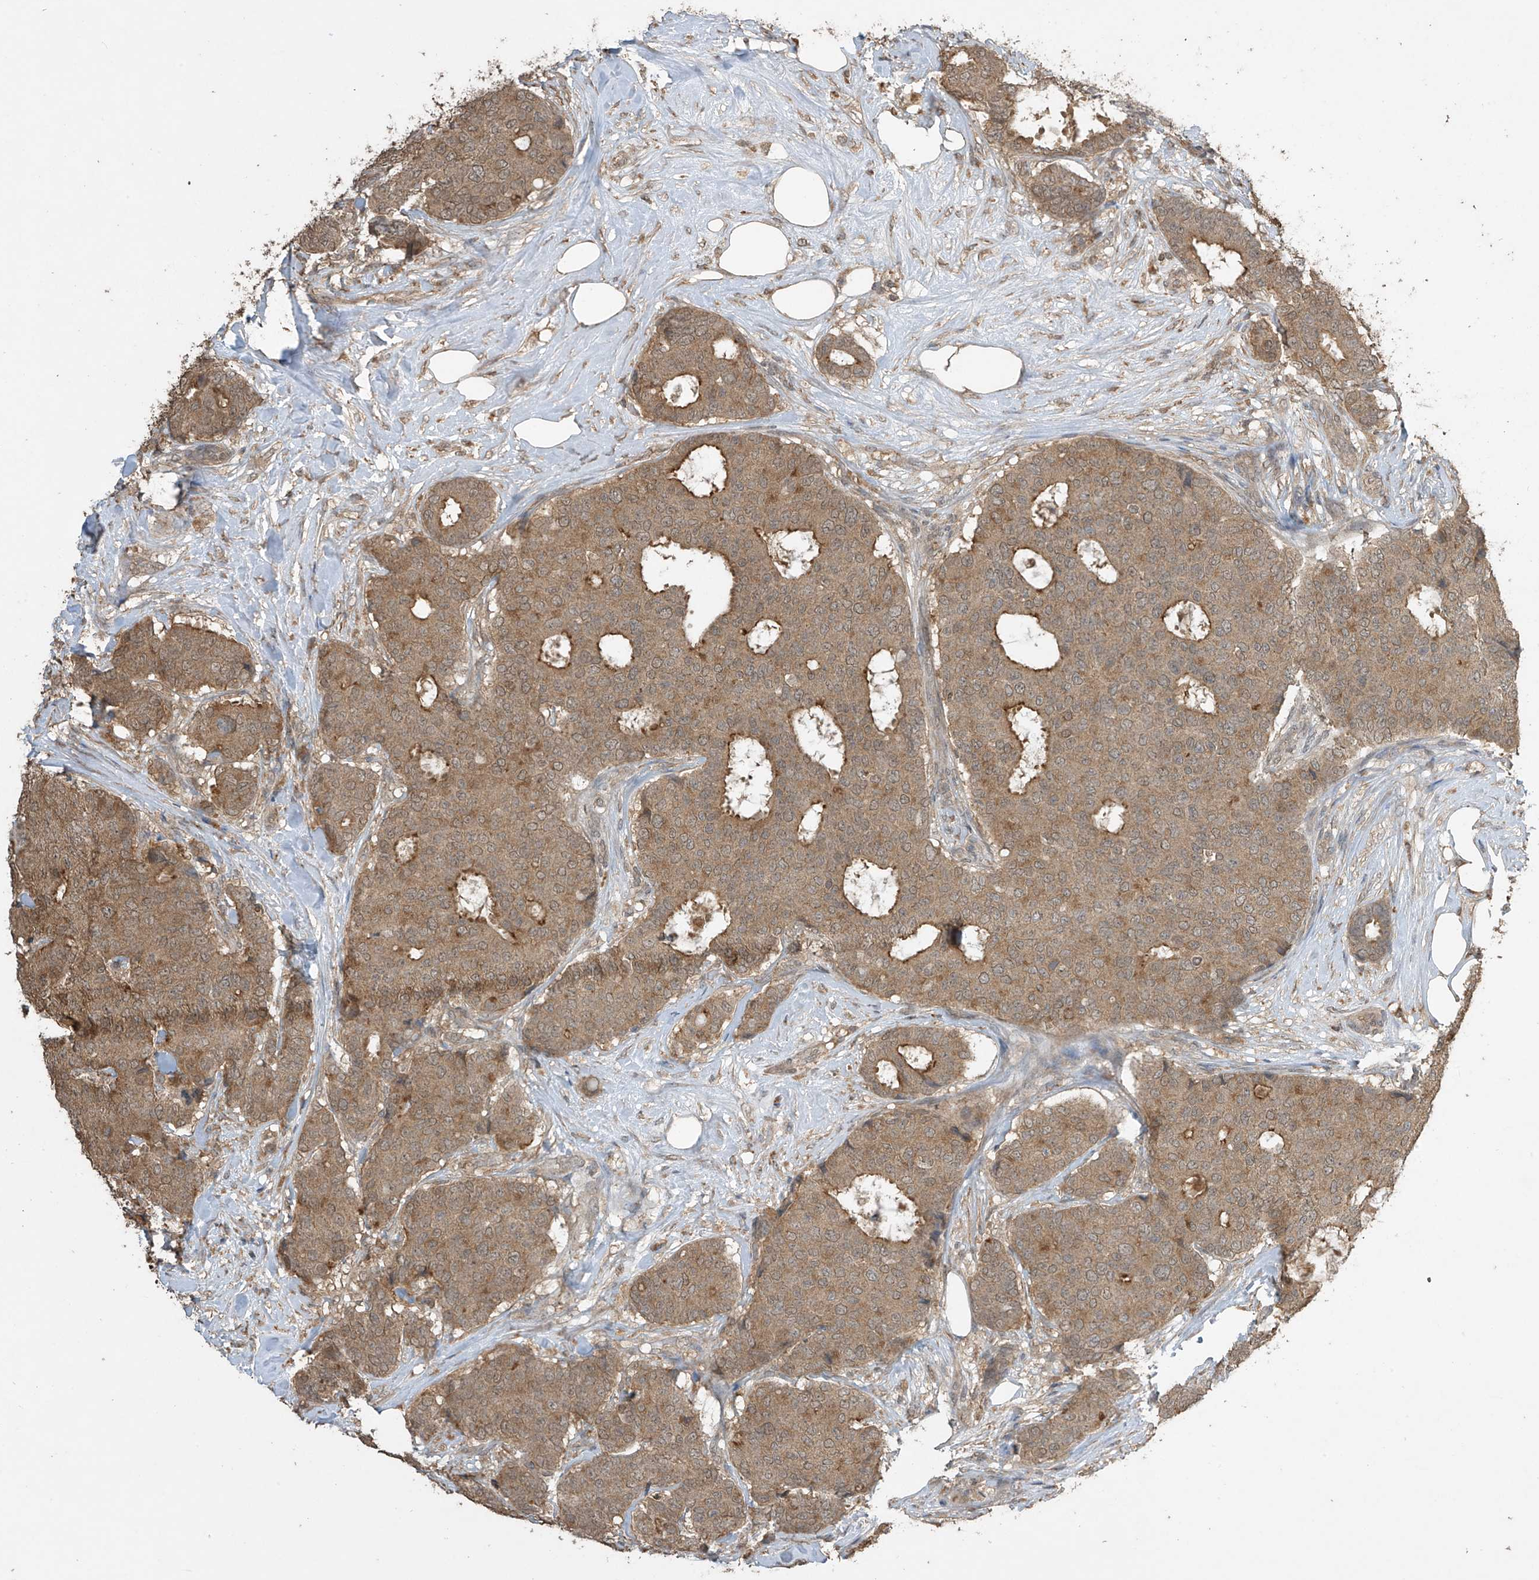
{"staining": {"intensity": "moderate", "quantity": ">75%", "location": "cytoplasmic/membranous"}, "tissue": "breast cancer", "cell_type": "Tumor cells", "image_type": "cancer", "snomed": [{"axis": "morphology", "description": "Duct carcinoma"}, {"axis": "topography", "description": "Breast"}], "caption": "Human breast infiltrating ductal carcinoma stained with a brown dye reveals moderate cytoplasmic/membranous positive staining in approximately >75% of tumor cells.", "gene": "SLFN14", "patient": {"sex": "female", "age": 75}}